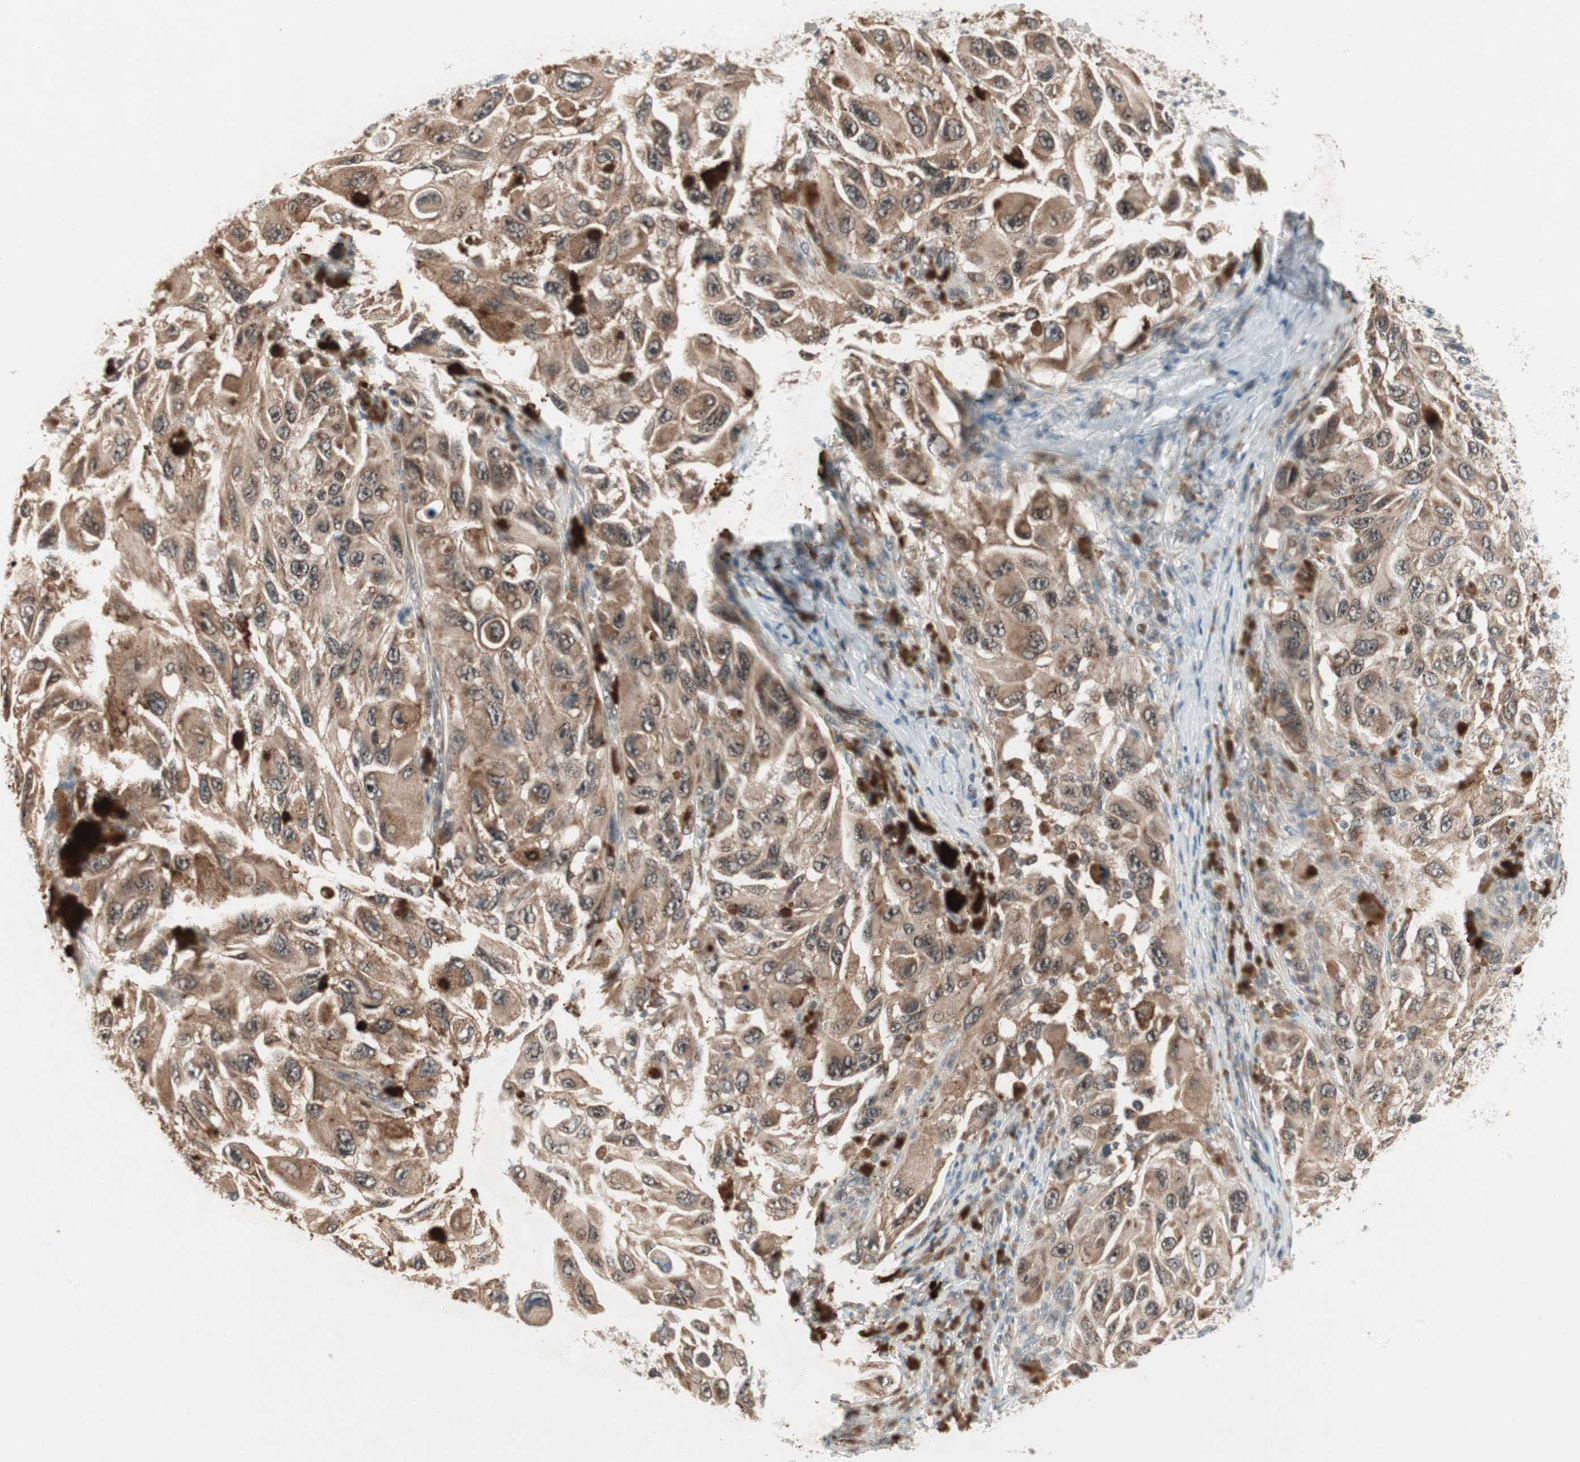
{"staining": {"intensity": "weak", "quantity": ">75%", "location": "cytoplasmic/membranous,nuclear"}, "tissue": "melanoma", "cell_type": "Tumor cells", "image_type": "cancer", "snomed": [{"axis": "morphology", "description": "Malignant melanoma, NOS"}, {"axis": "topography", "description": "Skin"}], "caption": "IHC image of melanoma stained for a protein (brown), which displays low levels of weak cytoplasmic/membranous and nuclear staining in approximately >75% of tumor cells.", "gene": "PGBD1", "patient": {"sex": "female", "age": 73}}